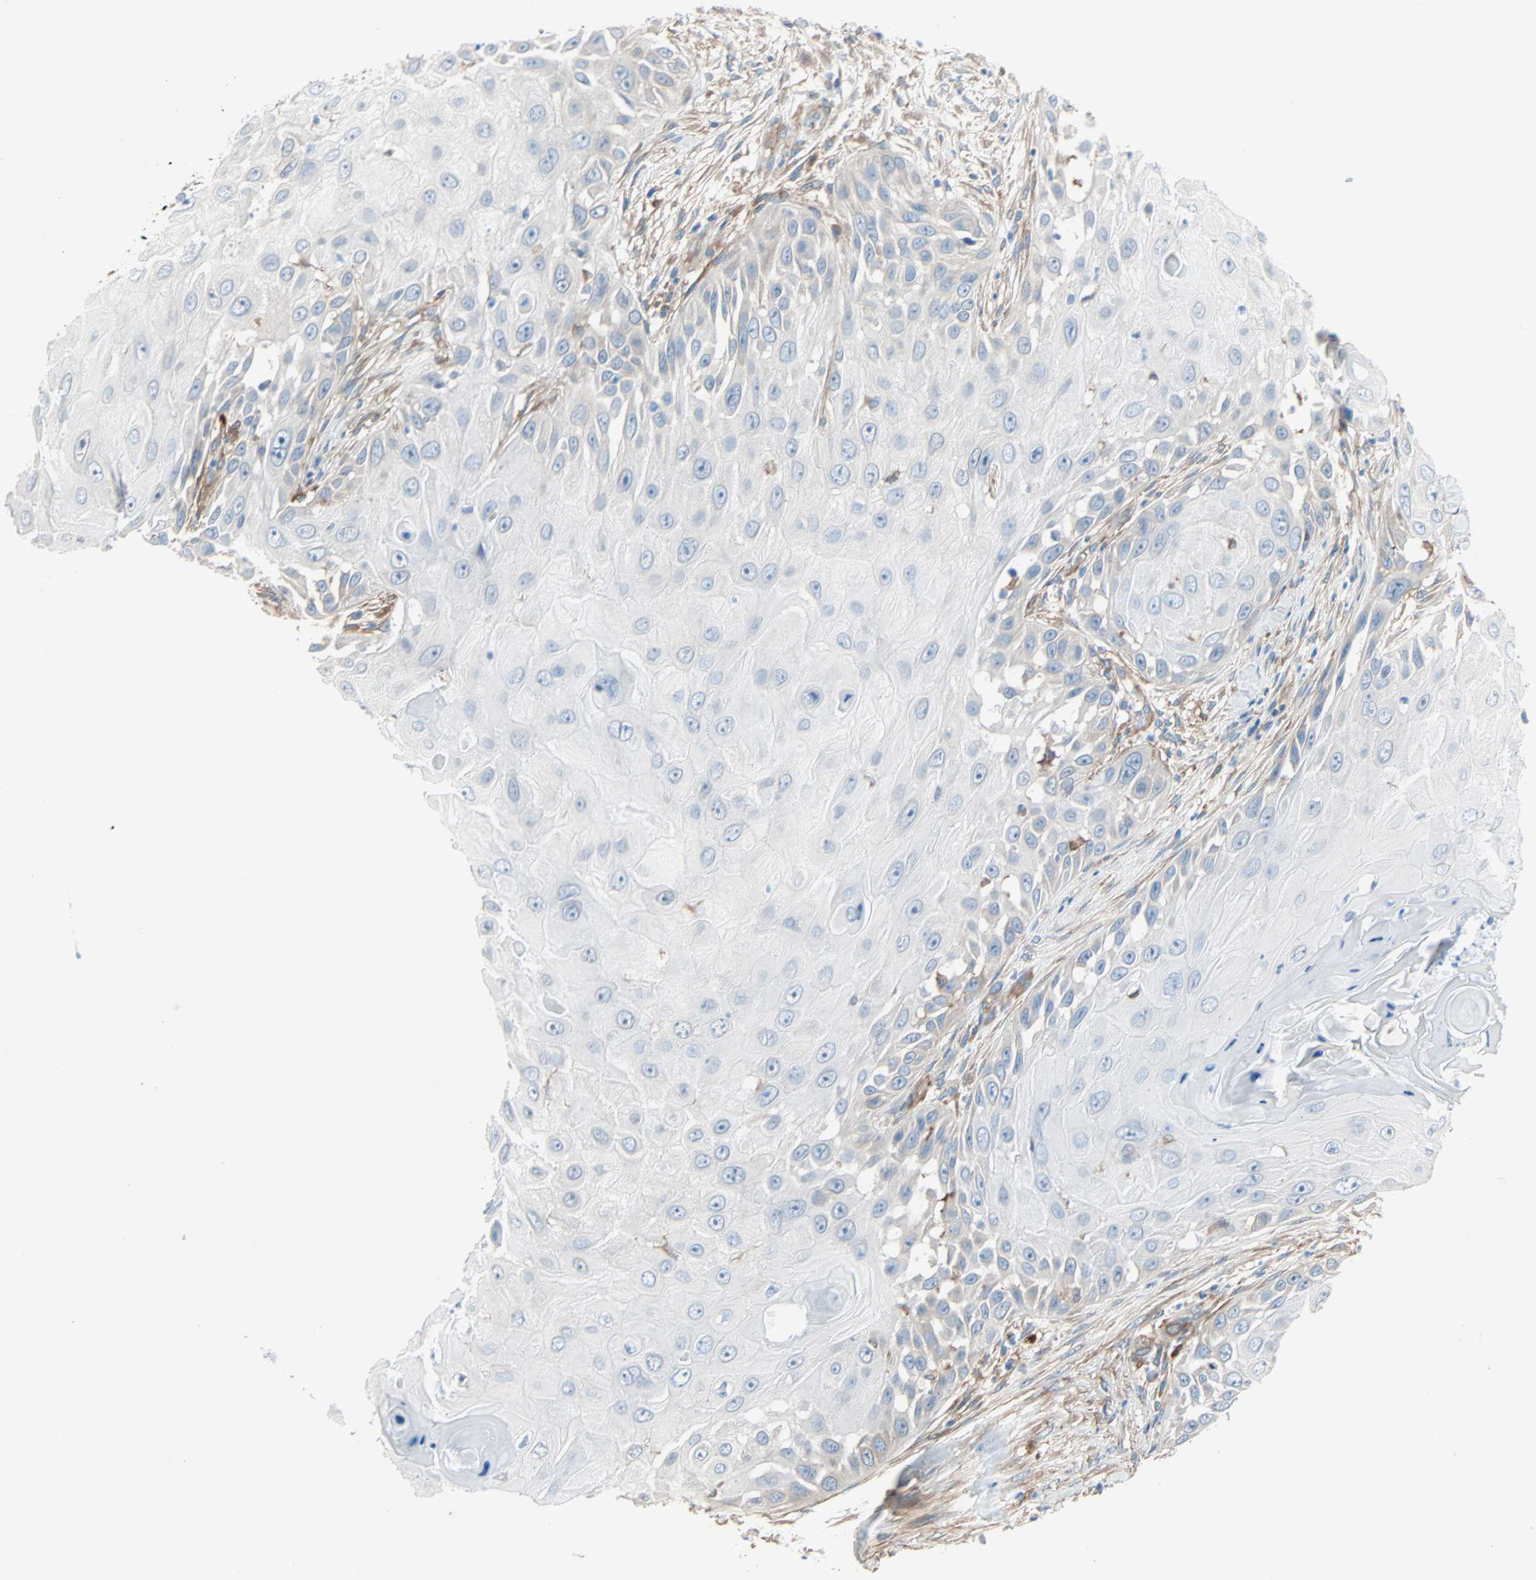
{"staining": {"intensity": "weak", "quantity": "<25%", "location": "cytoplasmic/membranous"}, "tissue": "skin cancer", "cell_type": "Tumor cells", "image_type": "cancer", "snomed": [{"axis": "morphology", "description": "Squamous cell carcinoma, NOS"}, {"axis": "topography", "description": "Skin"}], "caption": "Immunohistochemistry image of human skin squamous cell carcinoma stained for a protein (brown), which demonstrates no expression in tumor cells.", "gene": "EPB41L2", "patient": {"sex": "female", "age": 44}}